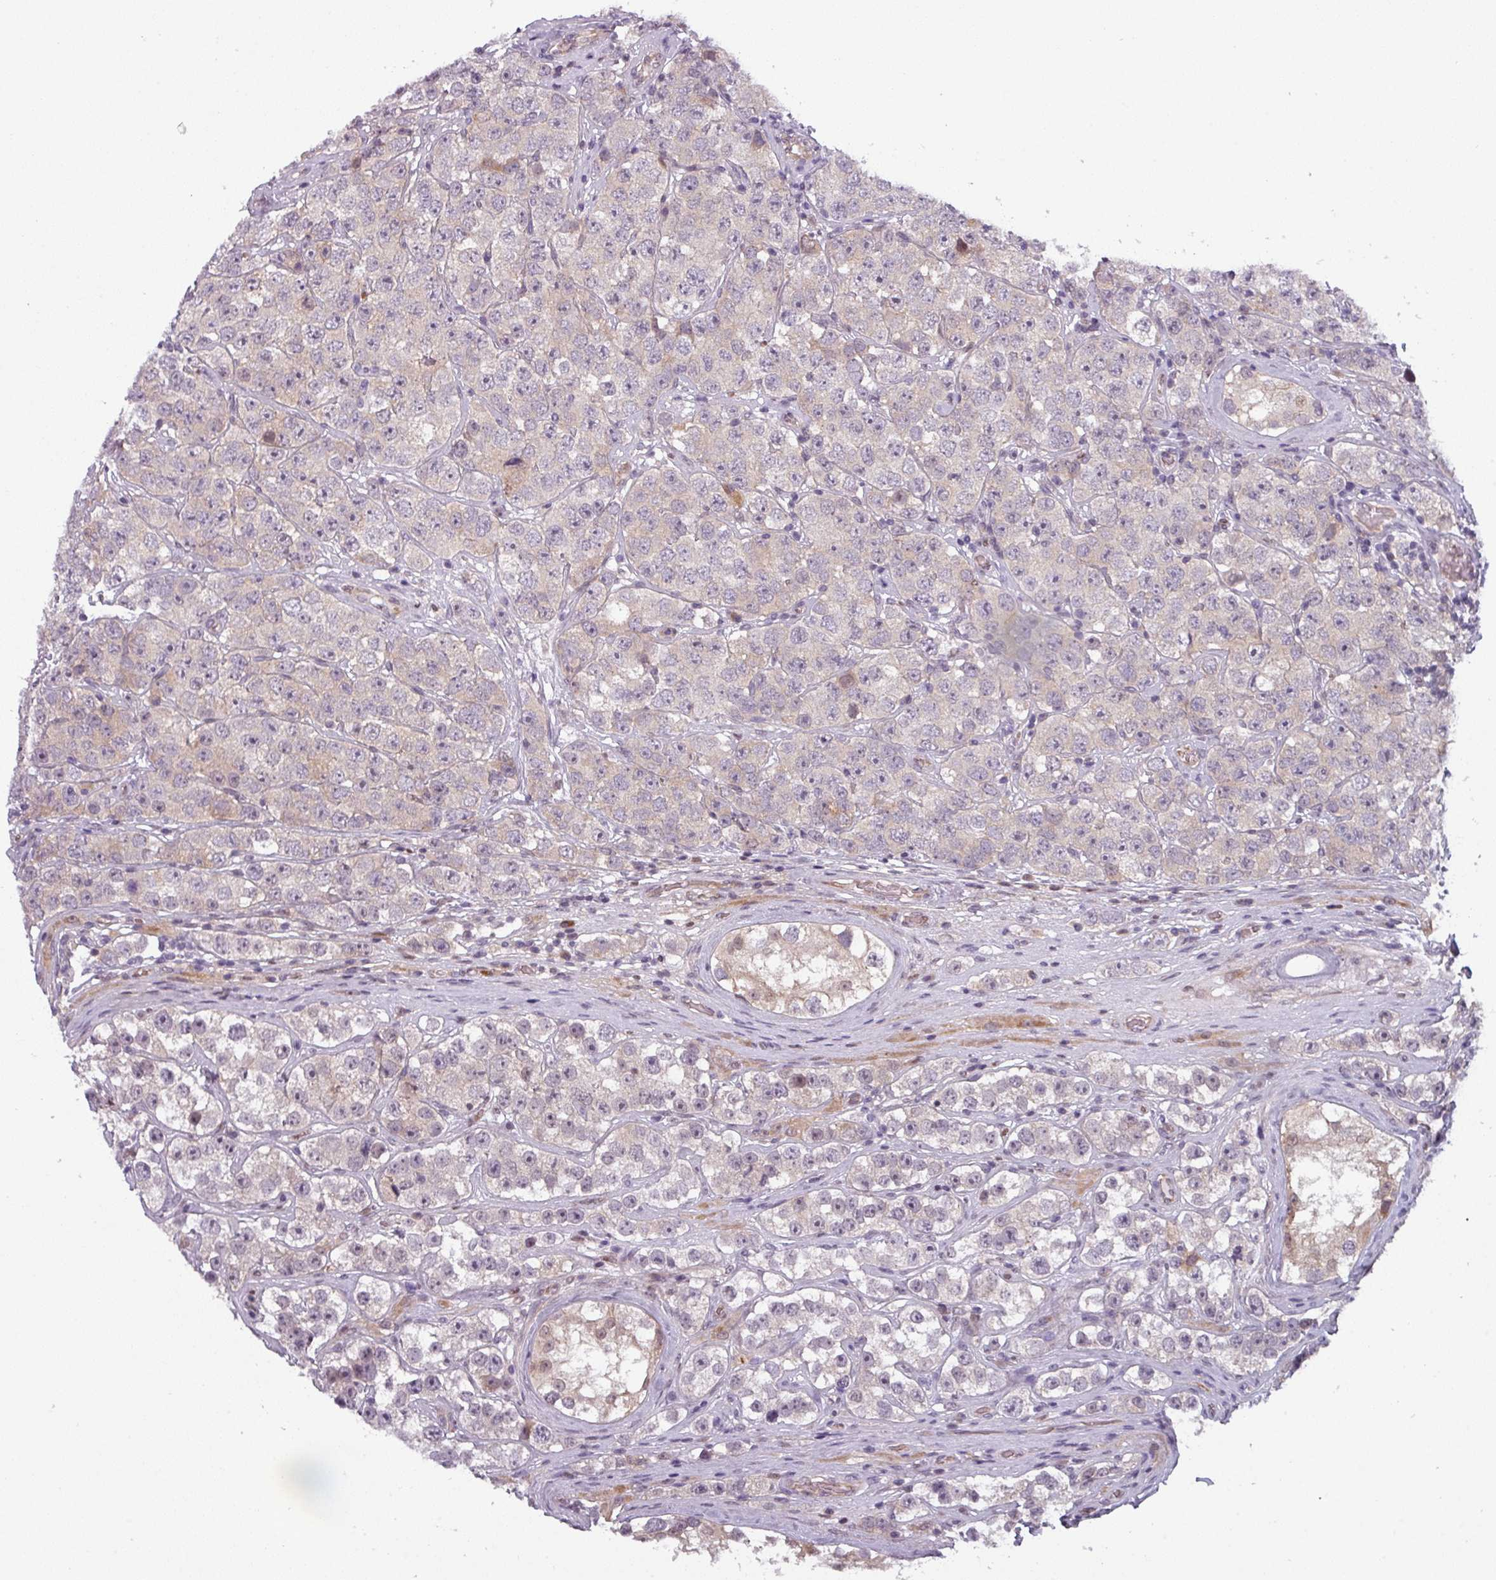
{"staining": {"intensity": "weak", "quantity": "<25%", "location": "cytoplasmic/membranous"}, "tissue": "testis cancer", "cell_type": "Tumor cells", "image_type": "cancer", "snomed": [{"axis": "morphology", "description": "Seminoma, NOS"}, {"axis": "topography", "description": "Testis"}], "caption": "Immunohistochemistry (IHC) photomicrograph of seminoma (testis) stained for a protein (brown), which shows no staining in tumor cells. (DAB IHC, high magnification).", "gene": "PRAMEF12", "patient": {"sex": "male", "age": 28}}